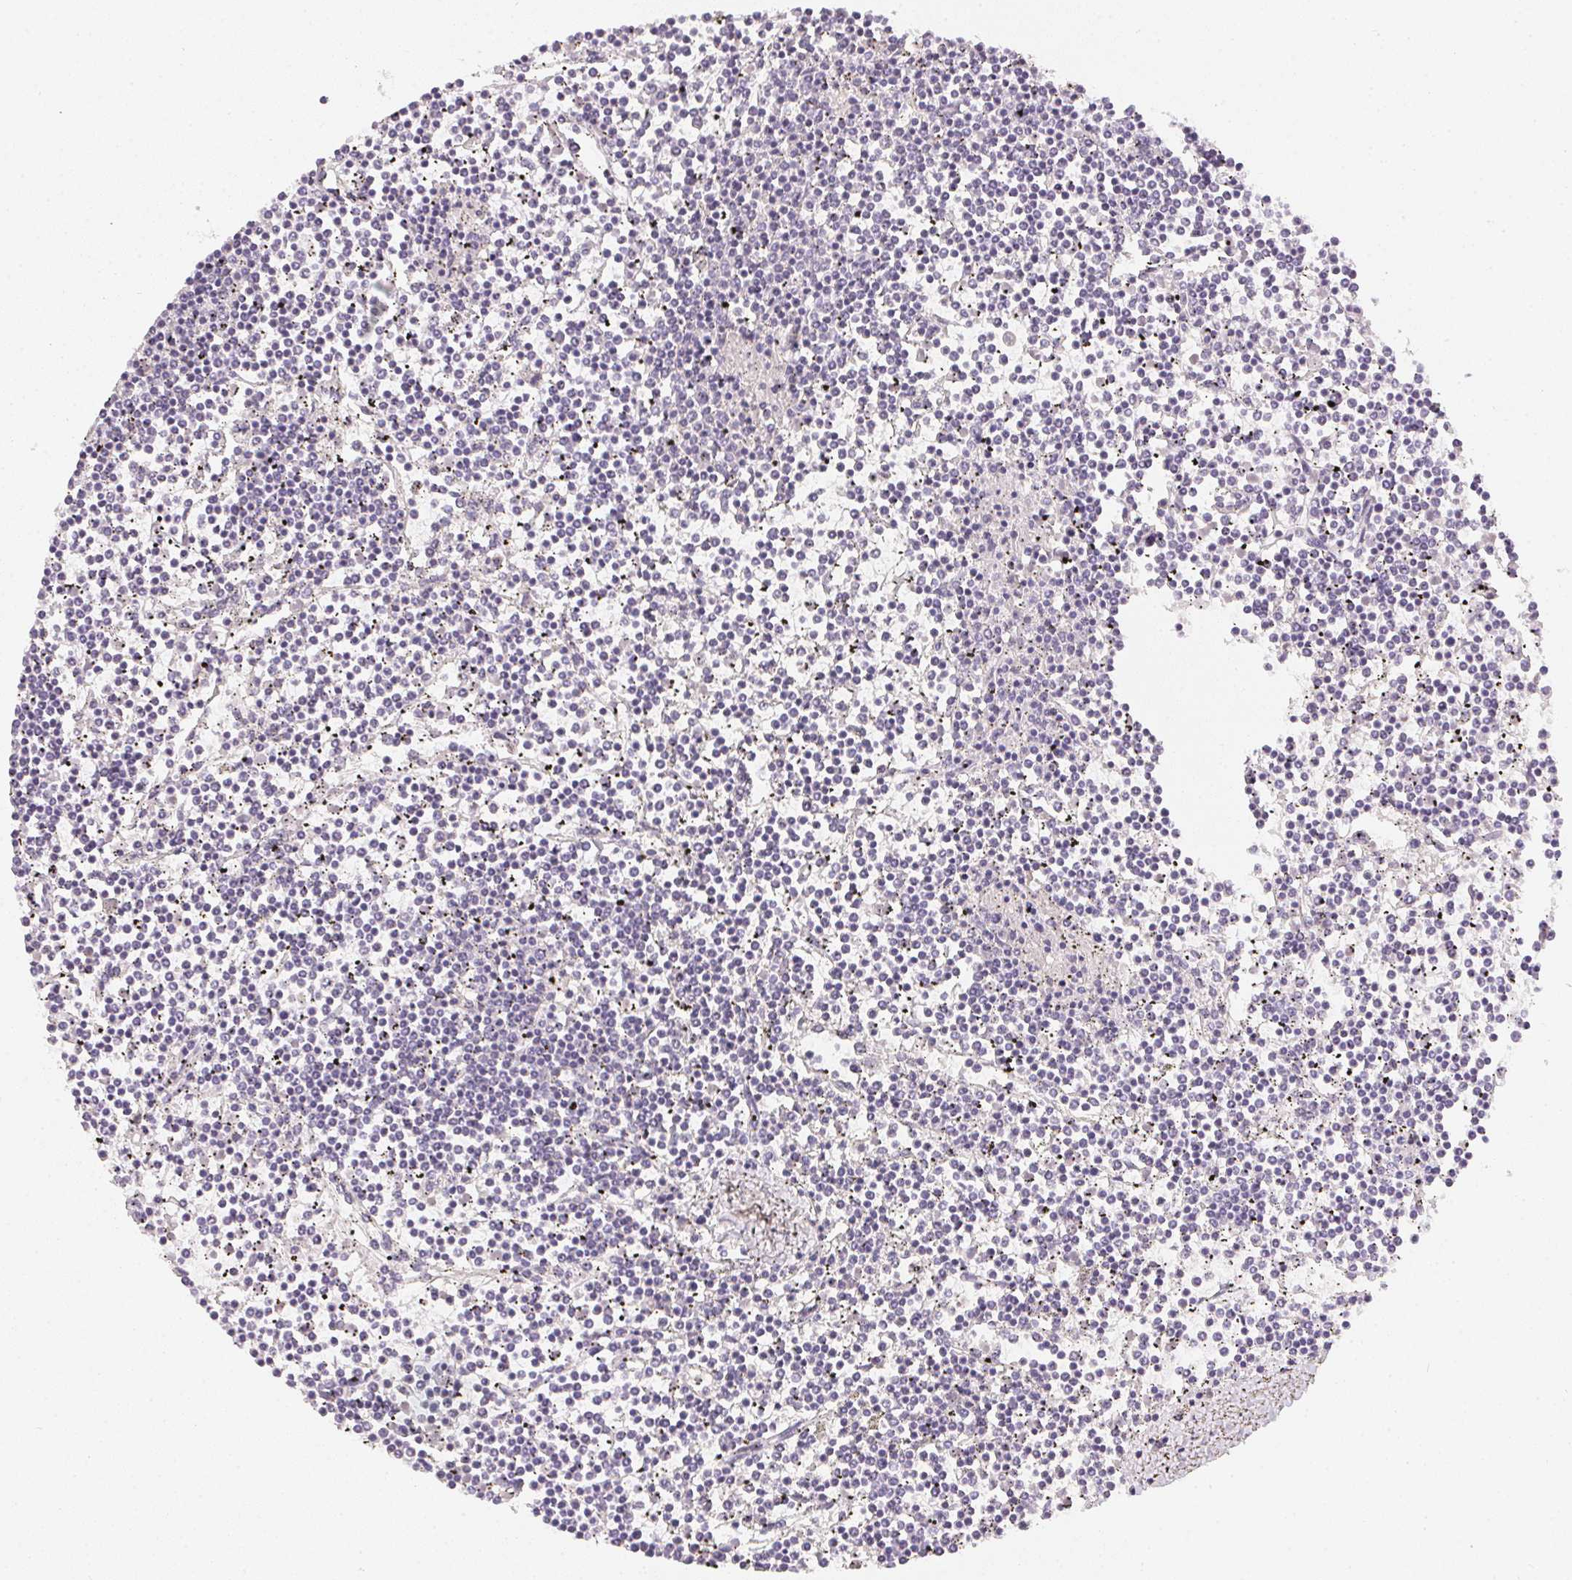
{"staining": {"intensity": "negative", "quantity": "none", "location": "none"}, "tissue": "lymphoma", "cell_type": "Tumor cells", "image_type": "cancer", "snomed": [{"axis": "morphology", "description": "Malignant lymphoma, non-Hodgkin's type, Low grade"}, {"axis": "topography", "description": "Spleen"}], "caption": "IHC image of malignant lymphoma, non-Hodgkin's type (low-grade) stained for a protein (brown), which exhibits no expression in tumor cells.", "gene": "PPY", "patient": {"sex": "female", "age": 19}}